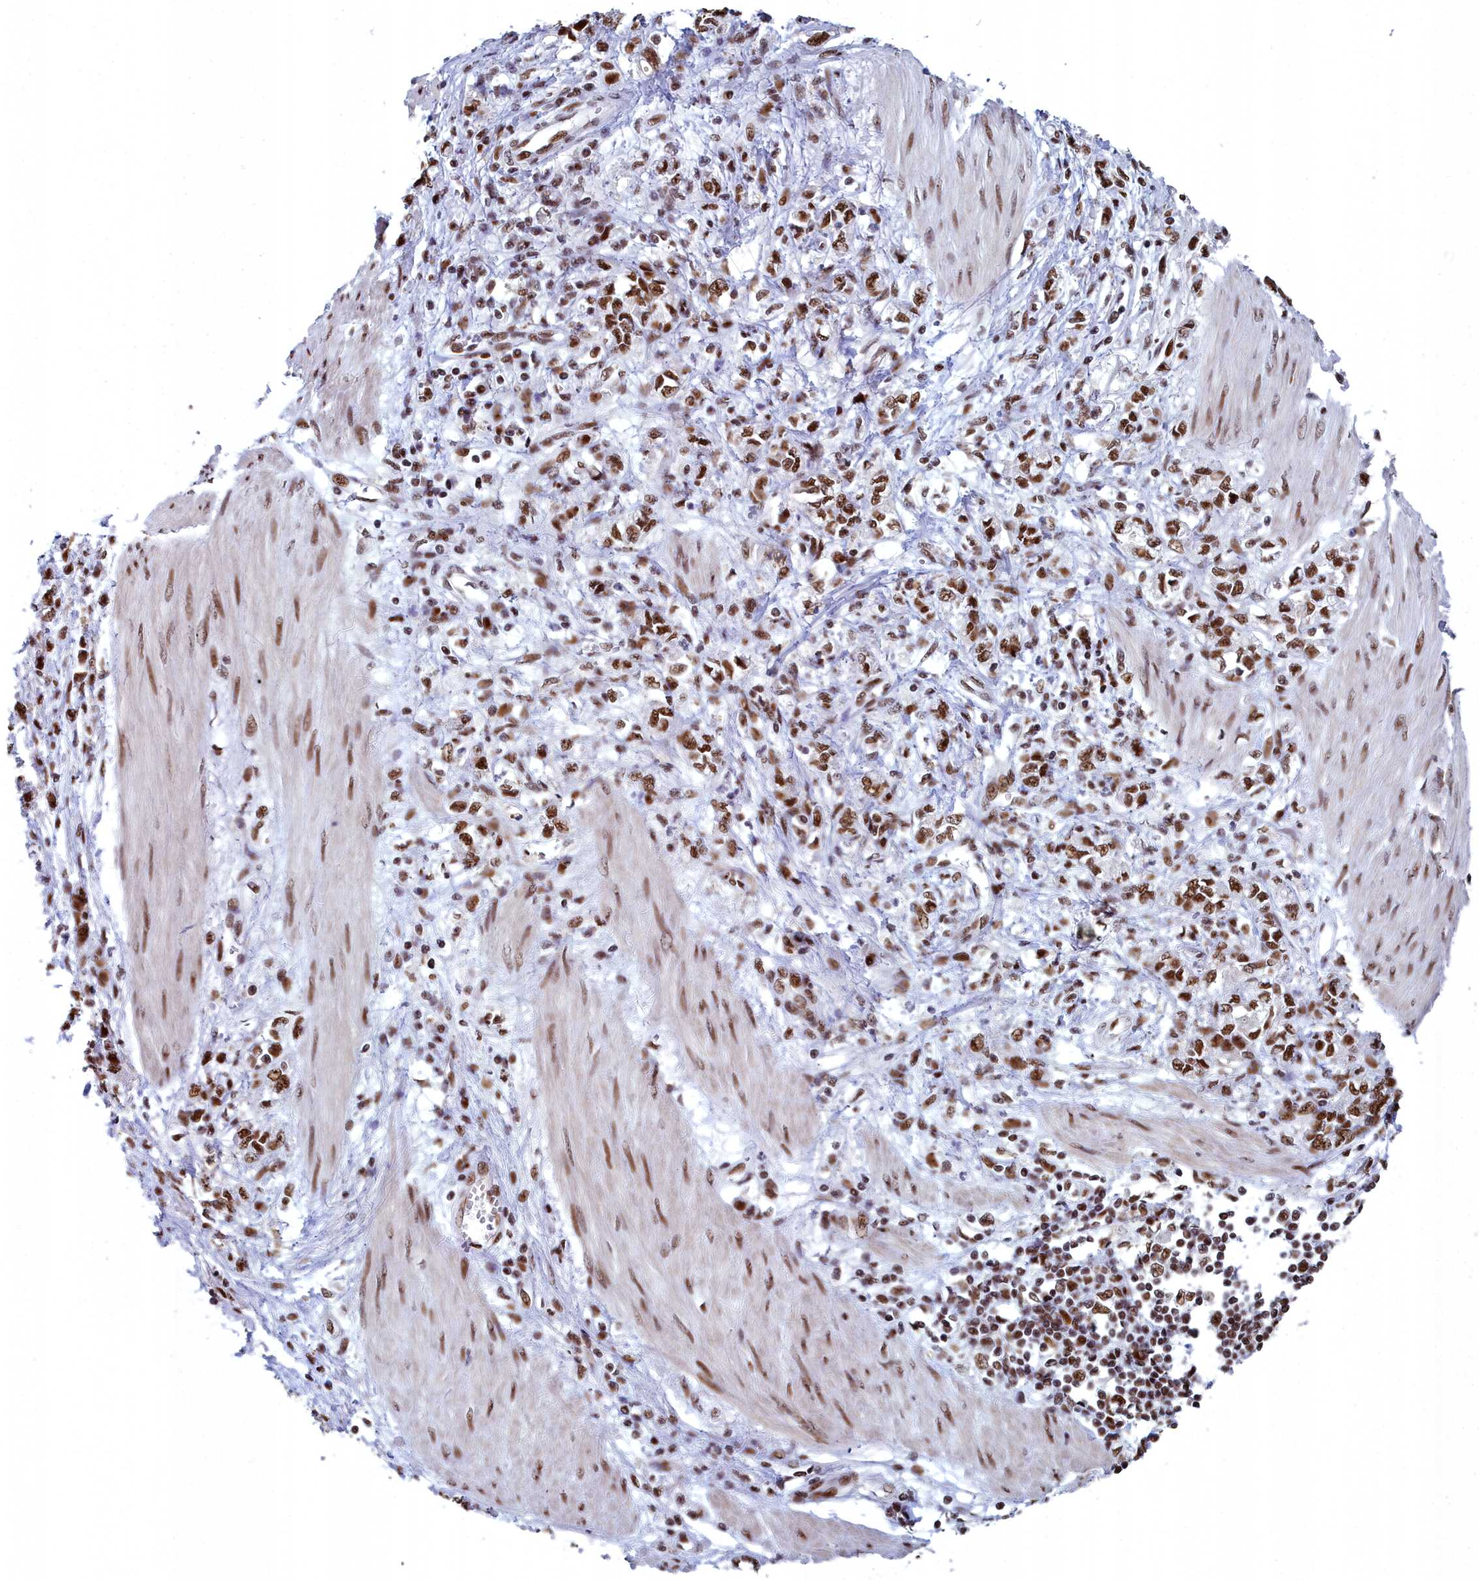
{"staining": {"intensity": "strong", "quantity": ">75%", "location": "nuclear"}, "tissue": "stomach cancer", "cell_type": "Tumor cells", "image_type": "cancer", "snomed": [{"axis": "morphology", "description": "Adenocarcinoma, NOS"}, {"axis": "topography", "description": "Stomach"}], "caption": "A high amount of strong nuclear expression is identified in approximately >75% of tumor cells in stomach adenocarcinoma tissue.", "gene": "SF3B3", "patient": {"sex": "female", "age": 76}}